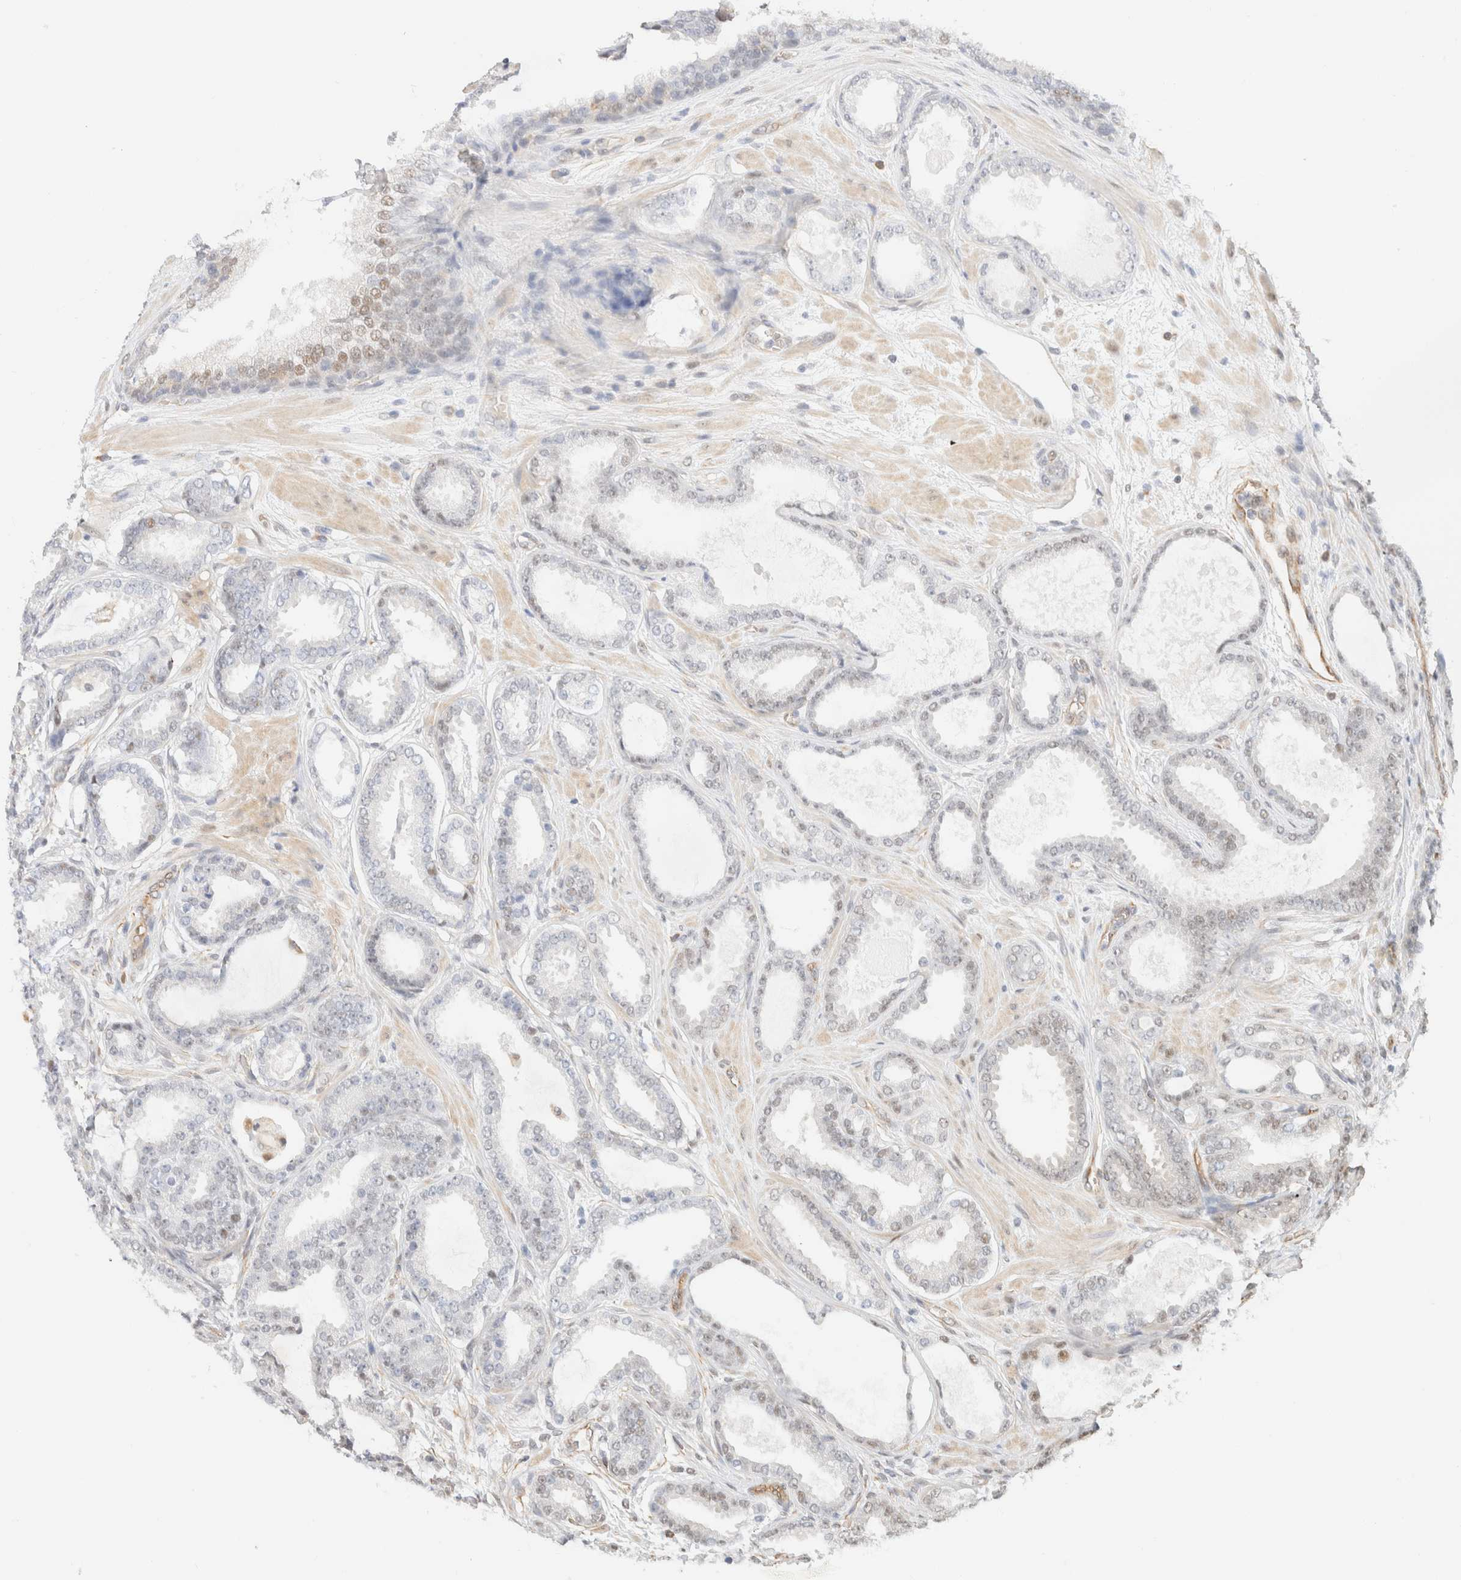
{"staining": {"intensity": "weak", "quantity": "<25%", "location": "nuclear"}, "tissue": "prostate cancer", "cell_type": "Tumor cells", "image_type": "cancer", "snomed": [{"axis": "morphology", "description": "Adenocarcinoma, High grade"}, {"axis": "topography", "description": "Prostate"}], "caption": "Immunohistochemical staining of prostate cancer reveals no significant expression in tumor cells. (Stains: DAB IHC with hematoxylin counter stain, Microscopy: brightfield microscopy at high magnification).", "gene": "ARID5A", "patient": {"sex": "male", "age": 60}}